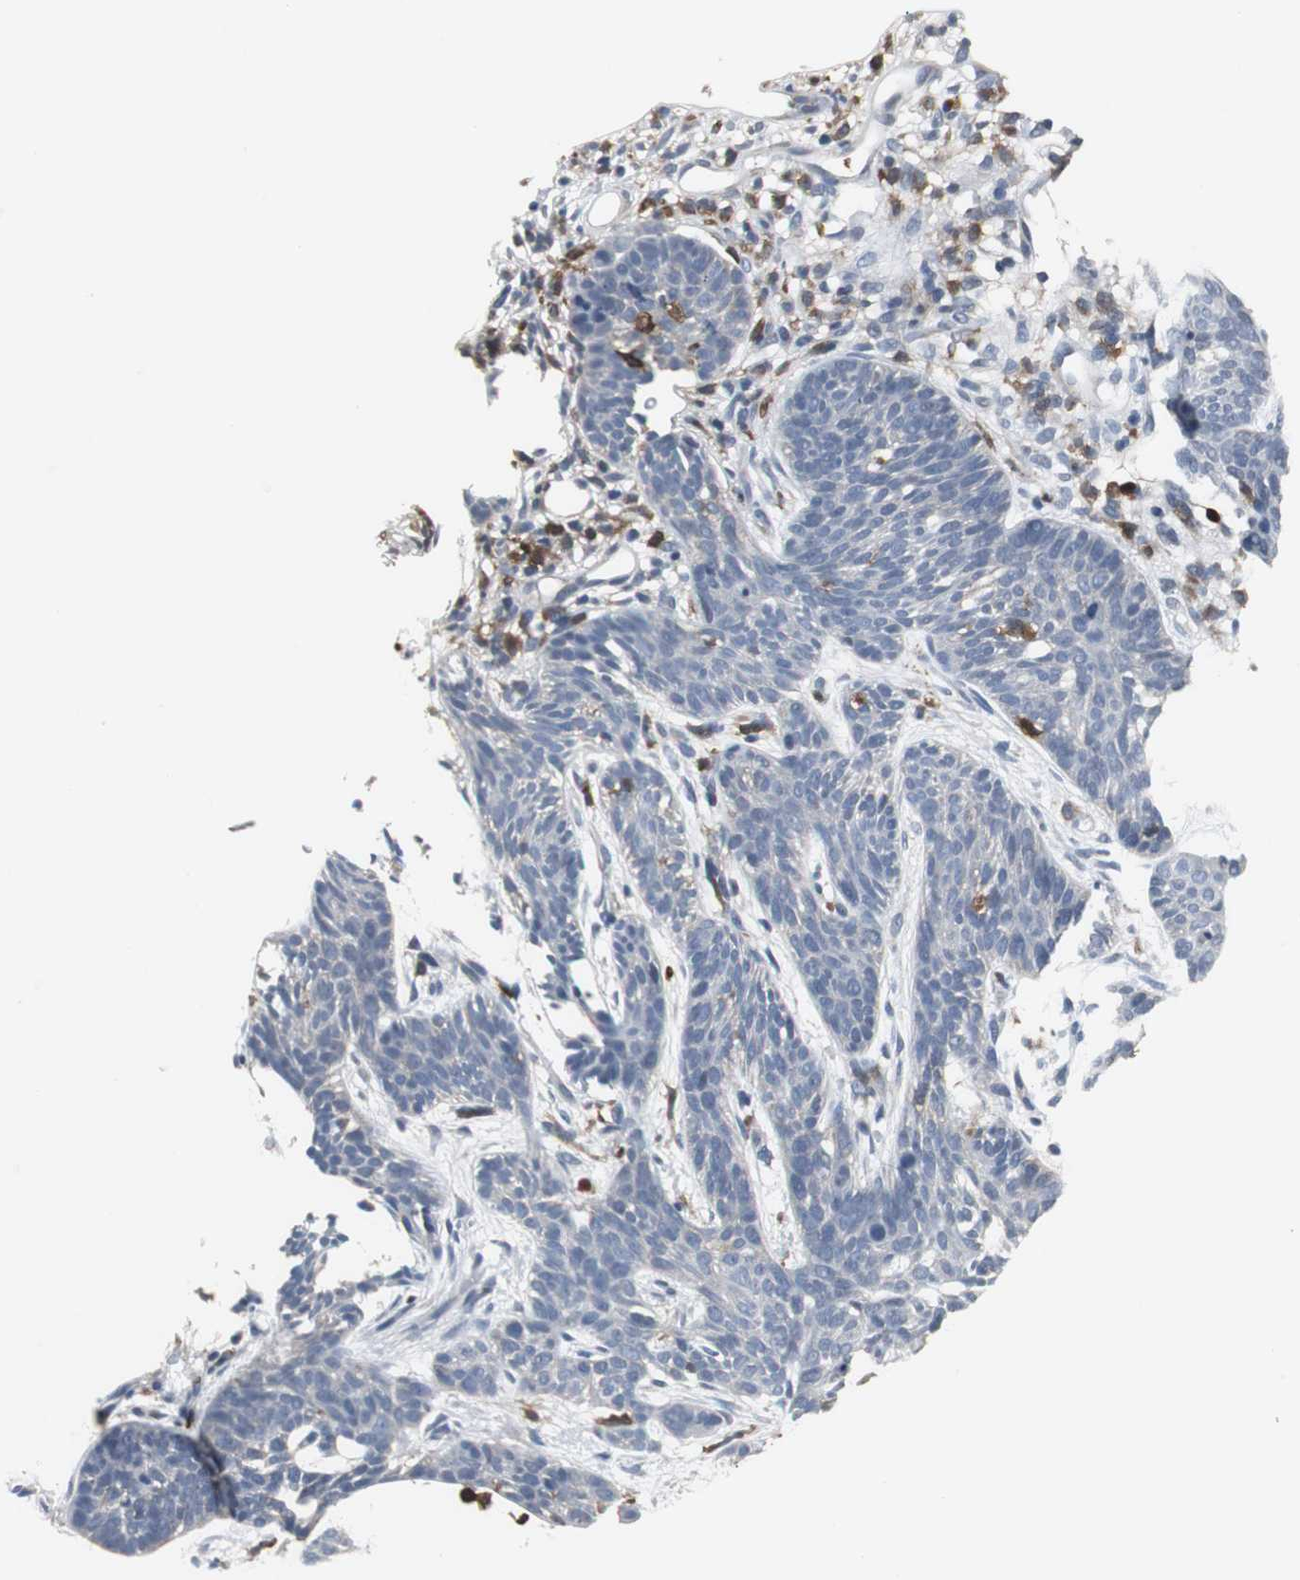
{"staining": {"intensity": "negative", "quantity": "none", "location": "none"}, "tissue": "skin cancer", "cell_type": "Tumor cells", "image_type": "cancer", "snomed": [{"axis": "morphology", "description": "Normal tissue, NOS"}, {"axis": "morphology", "description": "Basal cell carcinoma"}, {"axis": "topography", "description": "Skin"}], "caption": "The photomicrograph shows no staining of tumor cells in skin cancer.", "gene": "NCF2", "patient": {"sex": "female", "age": 69}}